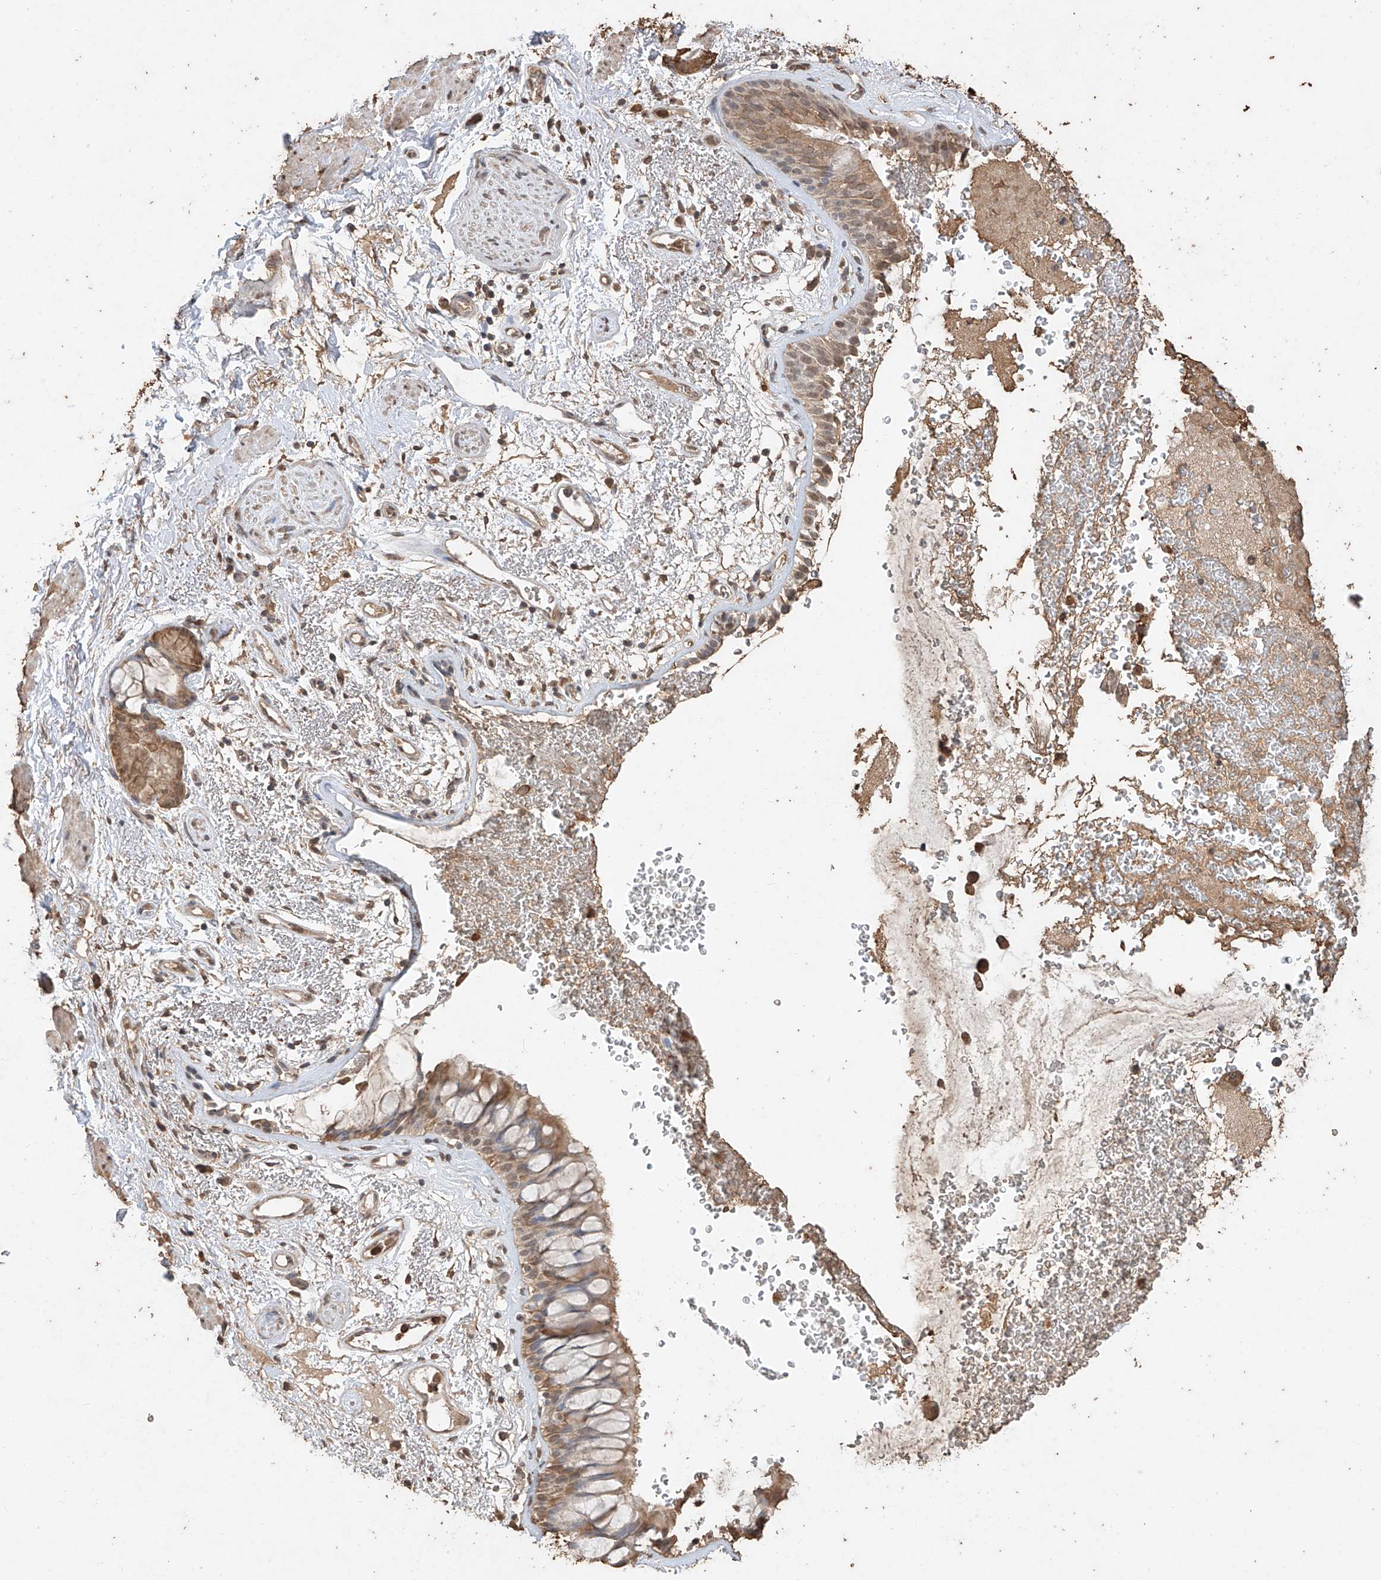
{"staining": {"intensity": "moderate", "quantity": ">75%", "location": "cytoplasmic/membranous"}, "tissue": "bronchus", "cell_type": "Respiratory epithelial cells", "image_type": "normal", "snomed": [{"axis": "morphology", "description": "Normal tissue, NOS"}, {"axis": "morphology", "description": "Squamous cell carcinoma, NOS"}, {"axis": "topography", "description": "Lymph node"}, {"axis": "topography", "description": "Bronchus"}, {"axis": "topography", "description": "Lung"}], "caption": "A brown stain shows moderate cytoplasmic/membranous staining of a protein in respiratory epithelial cells of unremarkable bronchus.", "gene": "ELOVL1", "patient": {"sex": "male", "age": 66}}